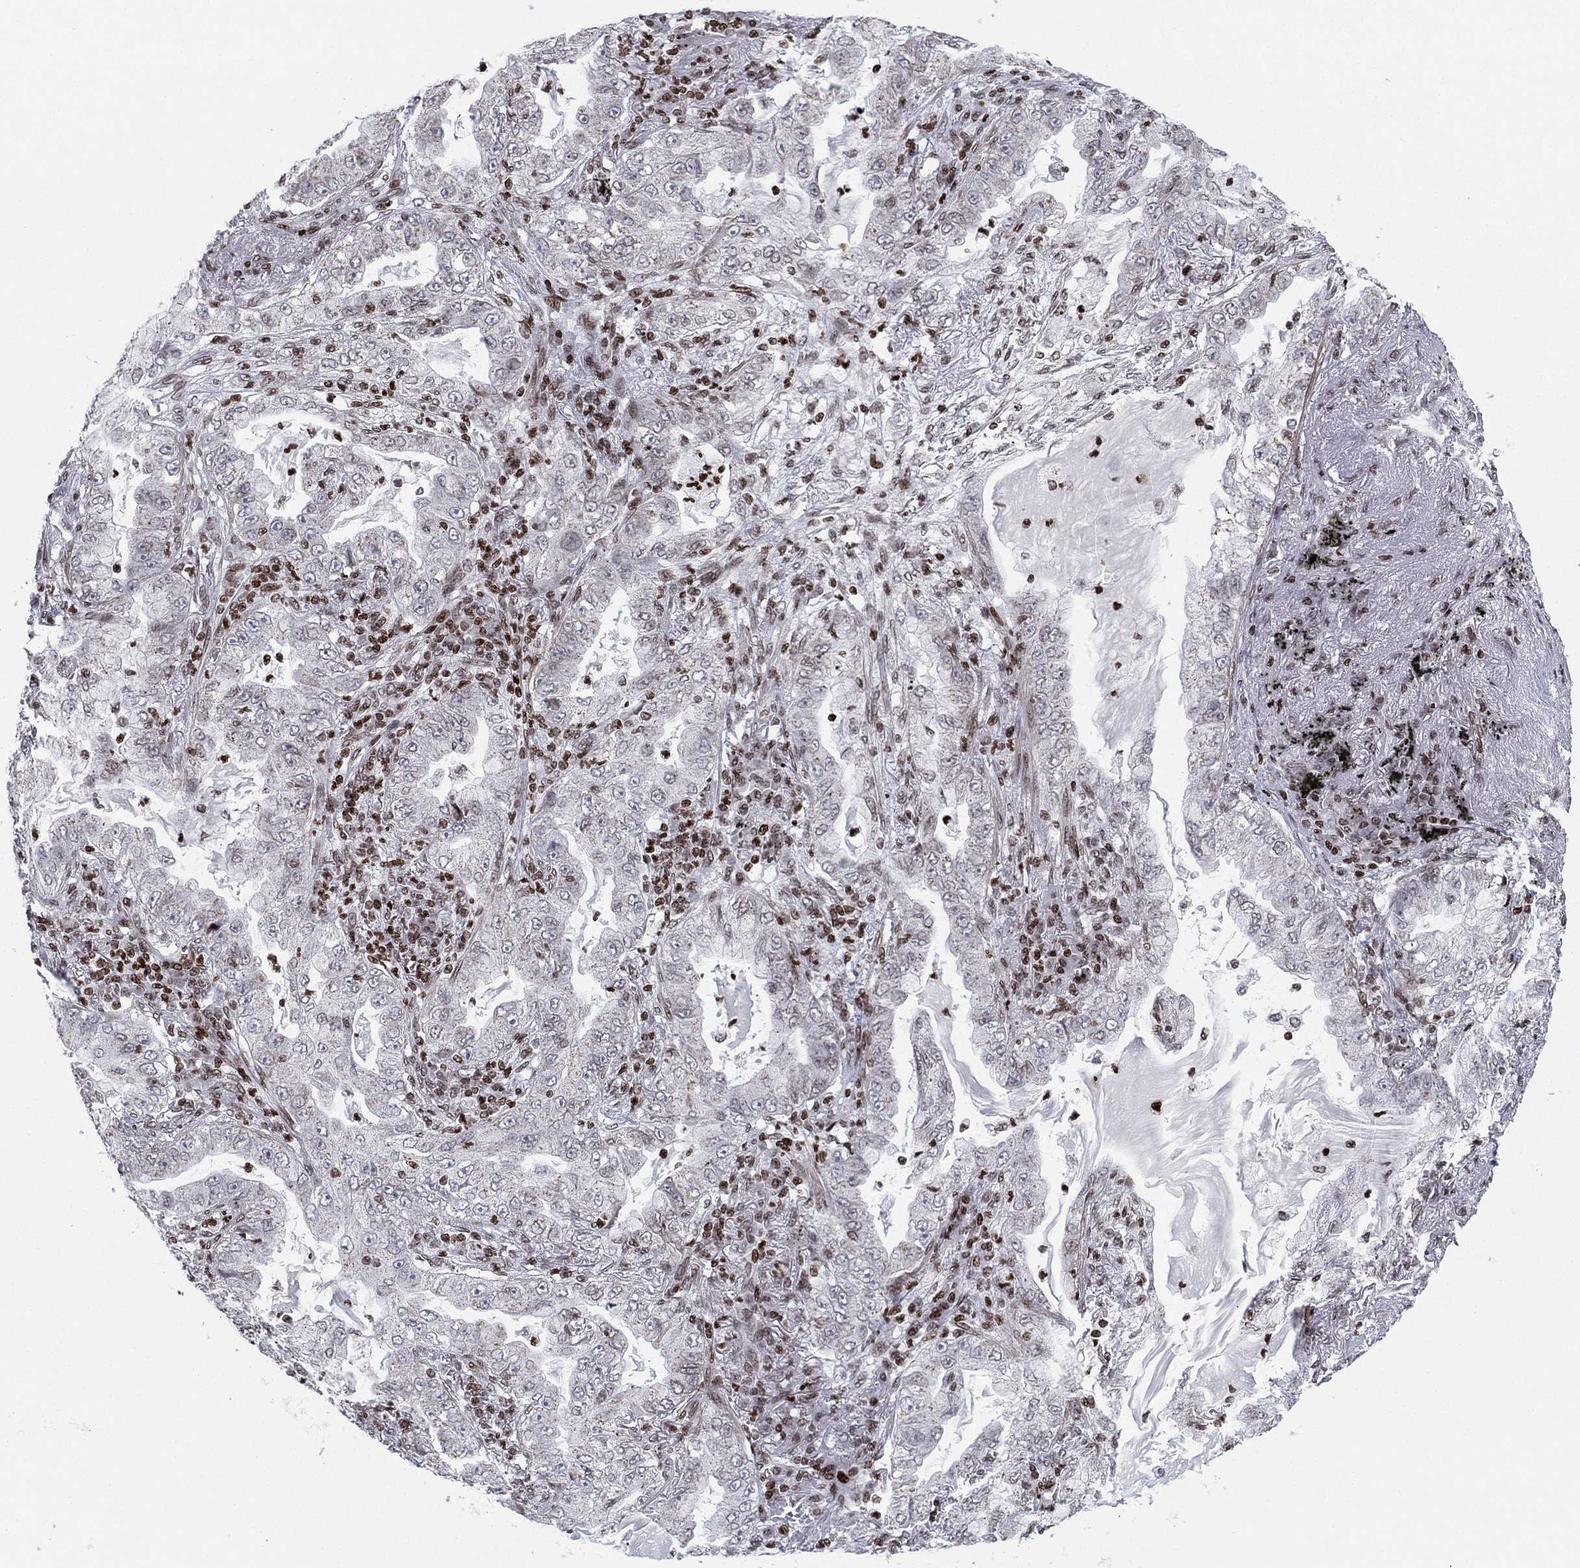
{"staining": {"intensity": "negative", "quantity": "none", "location": "none"}, "tissue": "lung cancer", "cell_type": "Tumor cells", "image_type": "cancer", "snomed": [{"axis": "morphology", "description": "Adenocarcinoma, NOS"}, {"axis": "topography", "description": "Lung"}], "caption": "Image shows no protein staining in tumor cells of lung adenocarcinoma tissue.", "gene": "MFSD14A", "patient": {"sex": "female", "age": 73}}